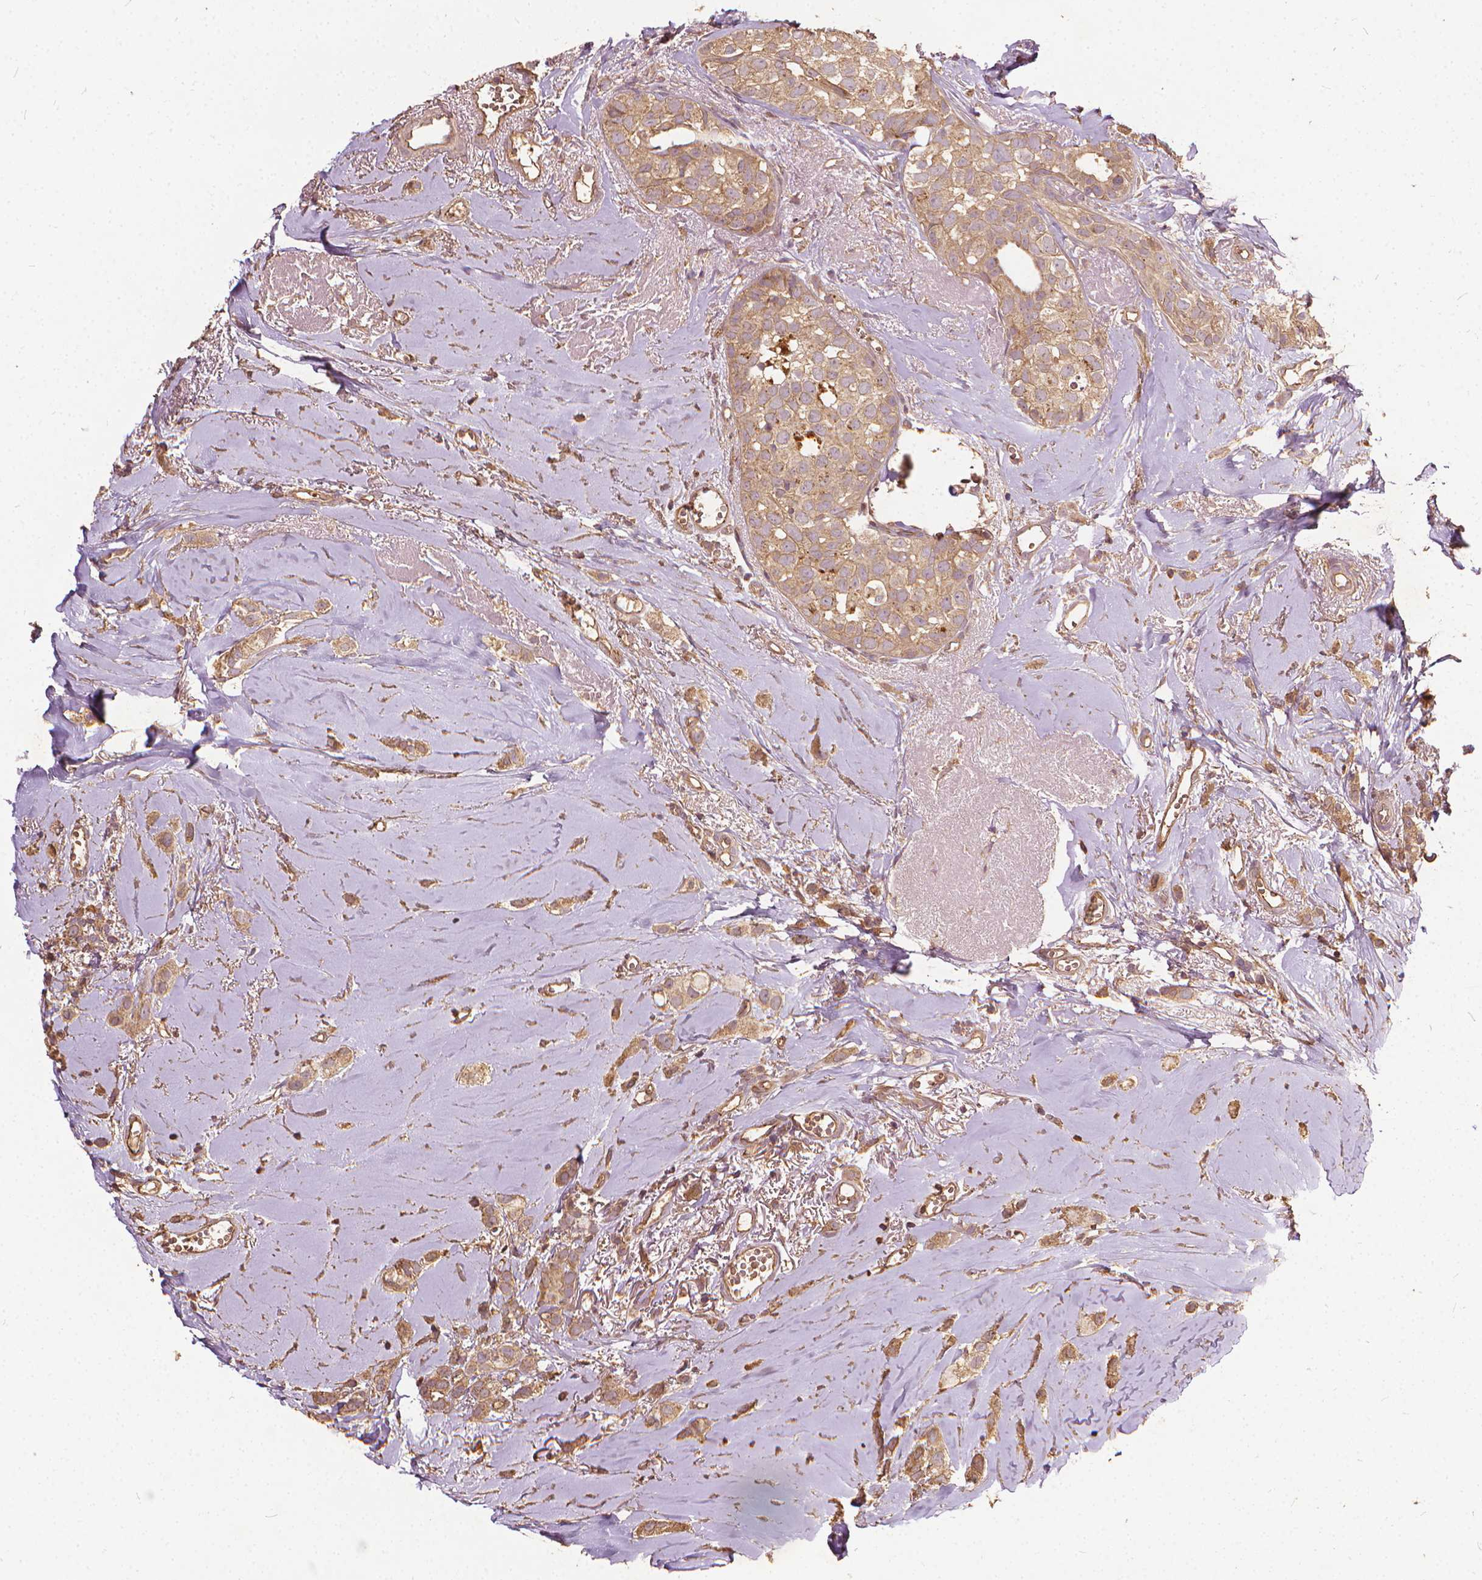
{"staining": {"intensity": "moderate", "quantity": ">75%", "location": "cytoplasmic/membranous"}, "tissue": "breast cancer", "cell_type": "Tumor cells", "image_type": "cancer", "snomed": [{"axis": "morphology", "description": "Duct carcinoma"}, {"axis": "topography", "description": "Breast"}], "caption": "The immunohistochemical stain labels moderate cytoplasmic/membranous expression in tumor cells of breast intraductal carcinoma tissue. Immunohistochemistry stains the protein of interest in brown and the nuclei are stained blue.", "gene": "UBXN2A", "patient": {"sex": "female", "age": 85}}